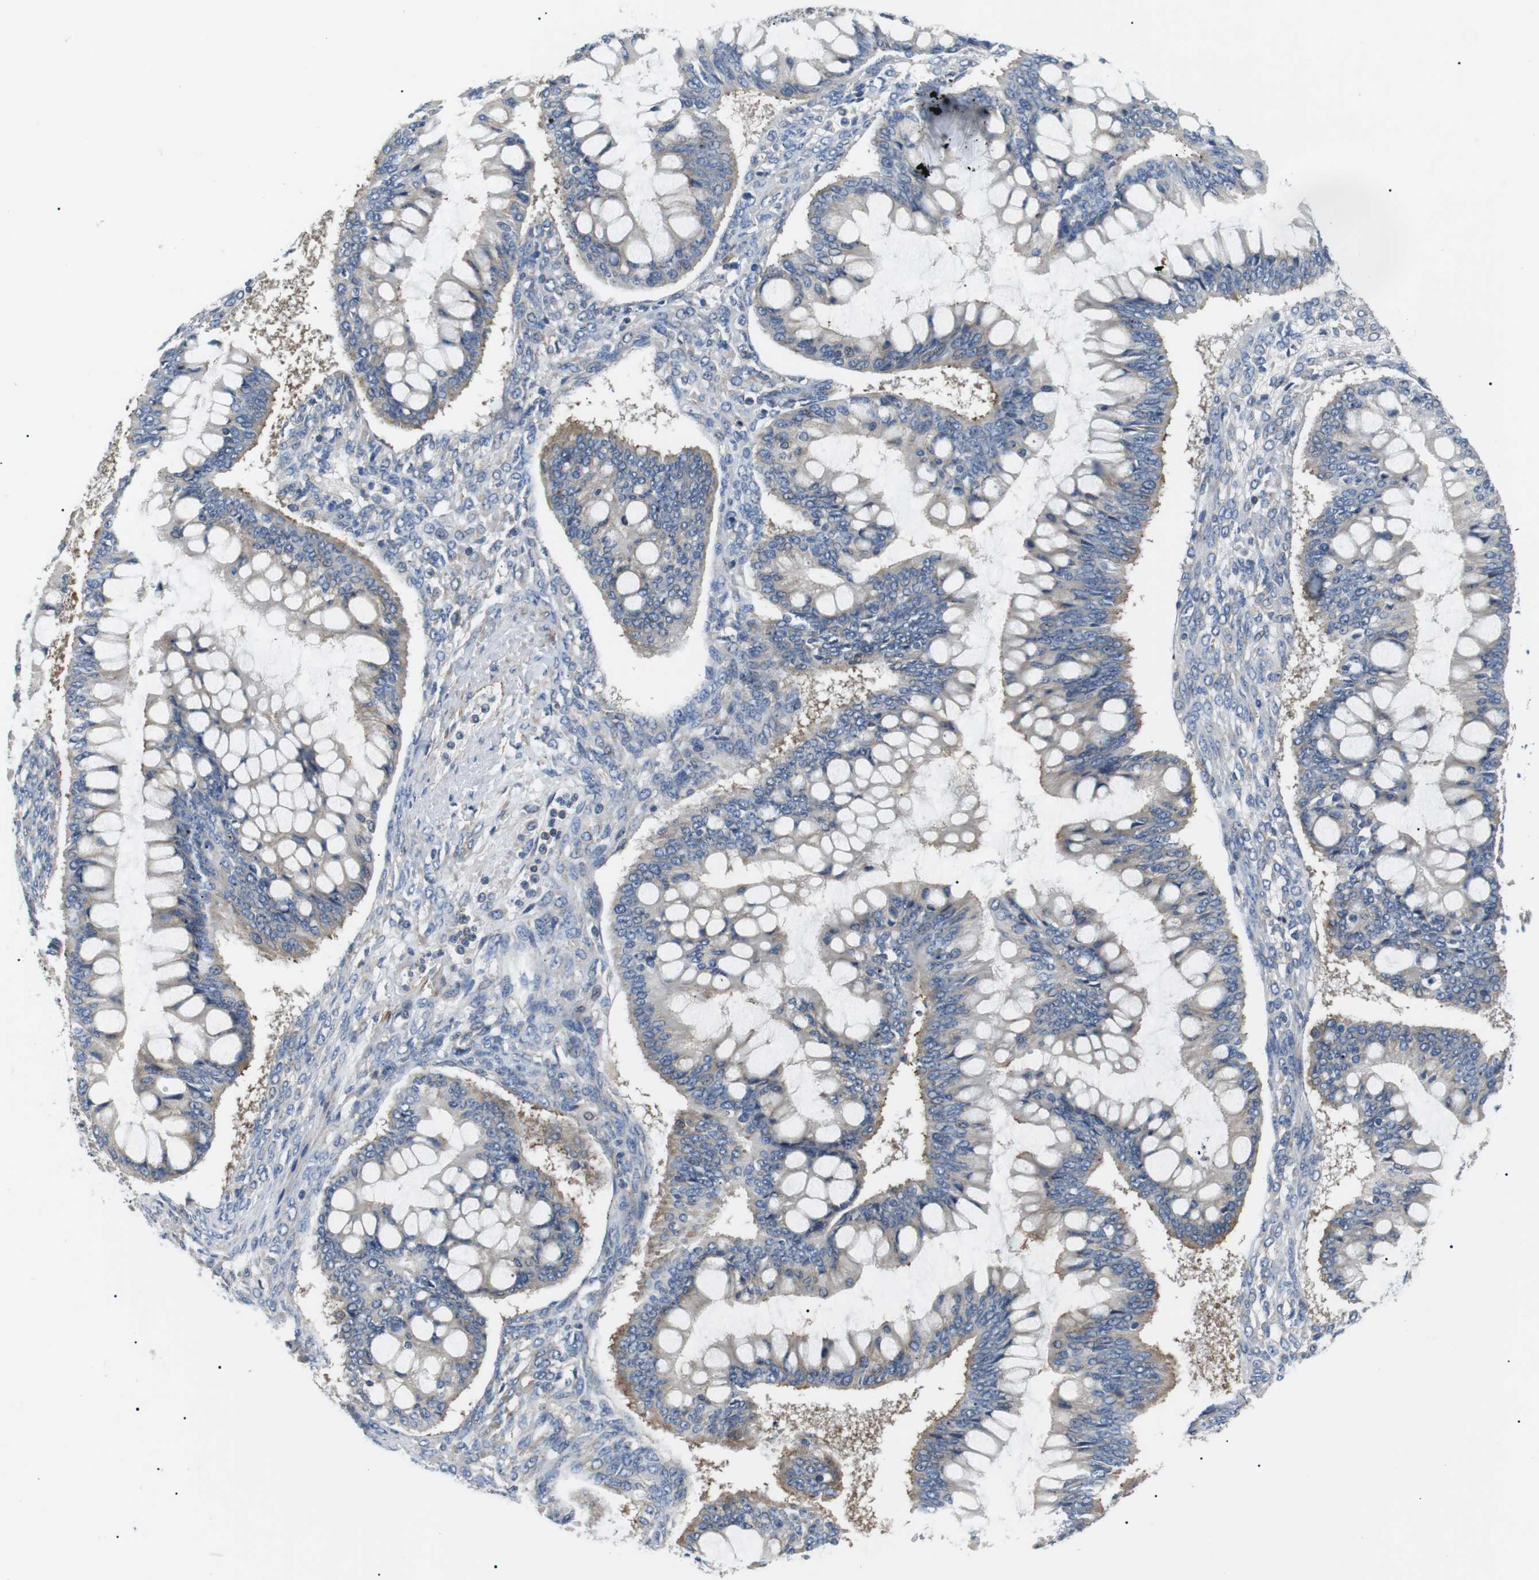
{"staining": {"intensity": "negative", "quantity": "none", "location": "none"}, "tissue": "ovarian cancer", "cell_type": "Tumor cells", "image_type": "cancer", "snomed": [{"axis": "morphology", "description": "Cystadenocarcinoma, mucinous, NOS"}, {"axis": "topography", "description": "Ovary"}], "caption": "High magnification brightfield microscopy of ovarian mucinous cystadenocarcinoma stained with DAB (3,3'-diaminobenzidine) (brown) and counterstained with hematoxylin (blue): tumor cells show no significant expression.", "gene": "DIPK1A", "patient": {"sex": "female", "age": 73}}